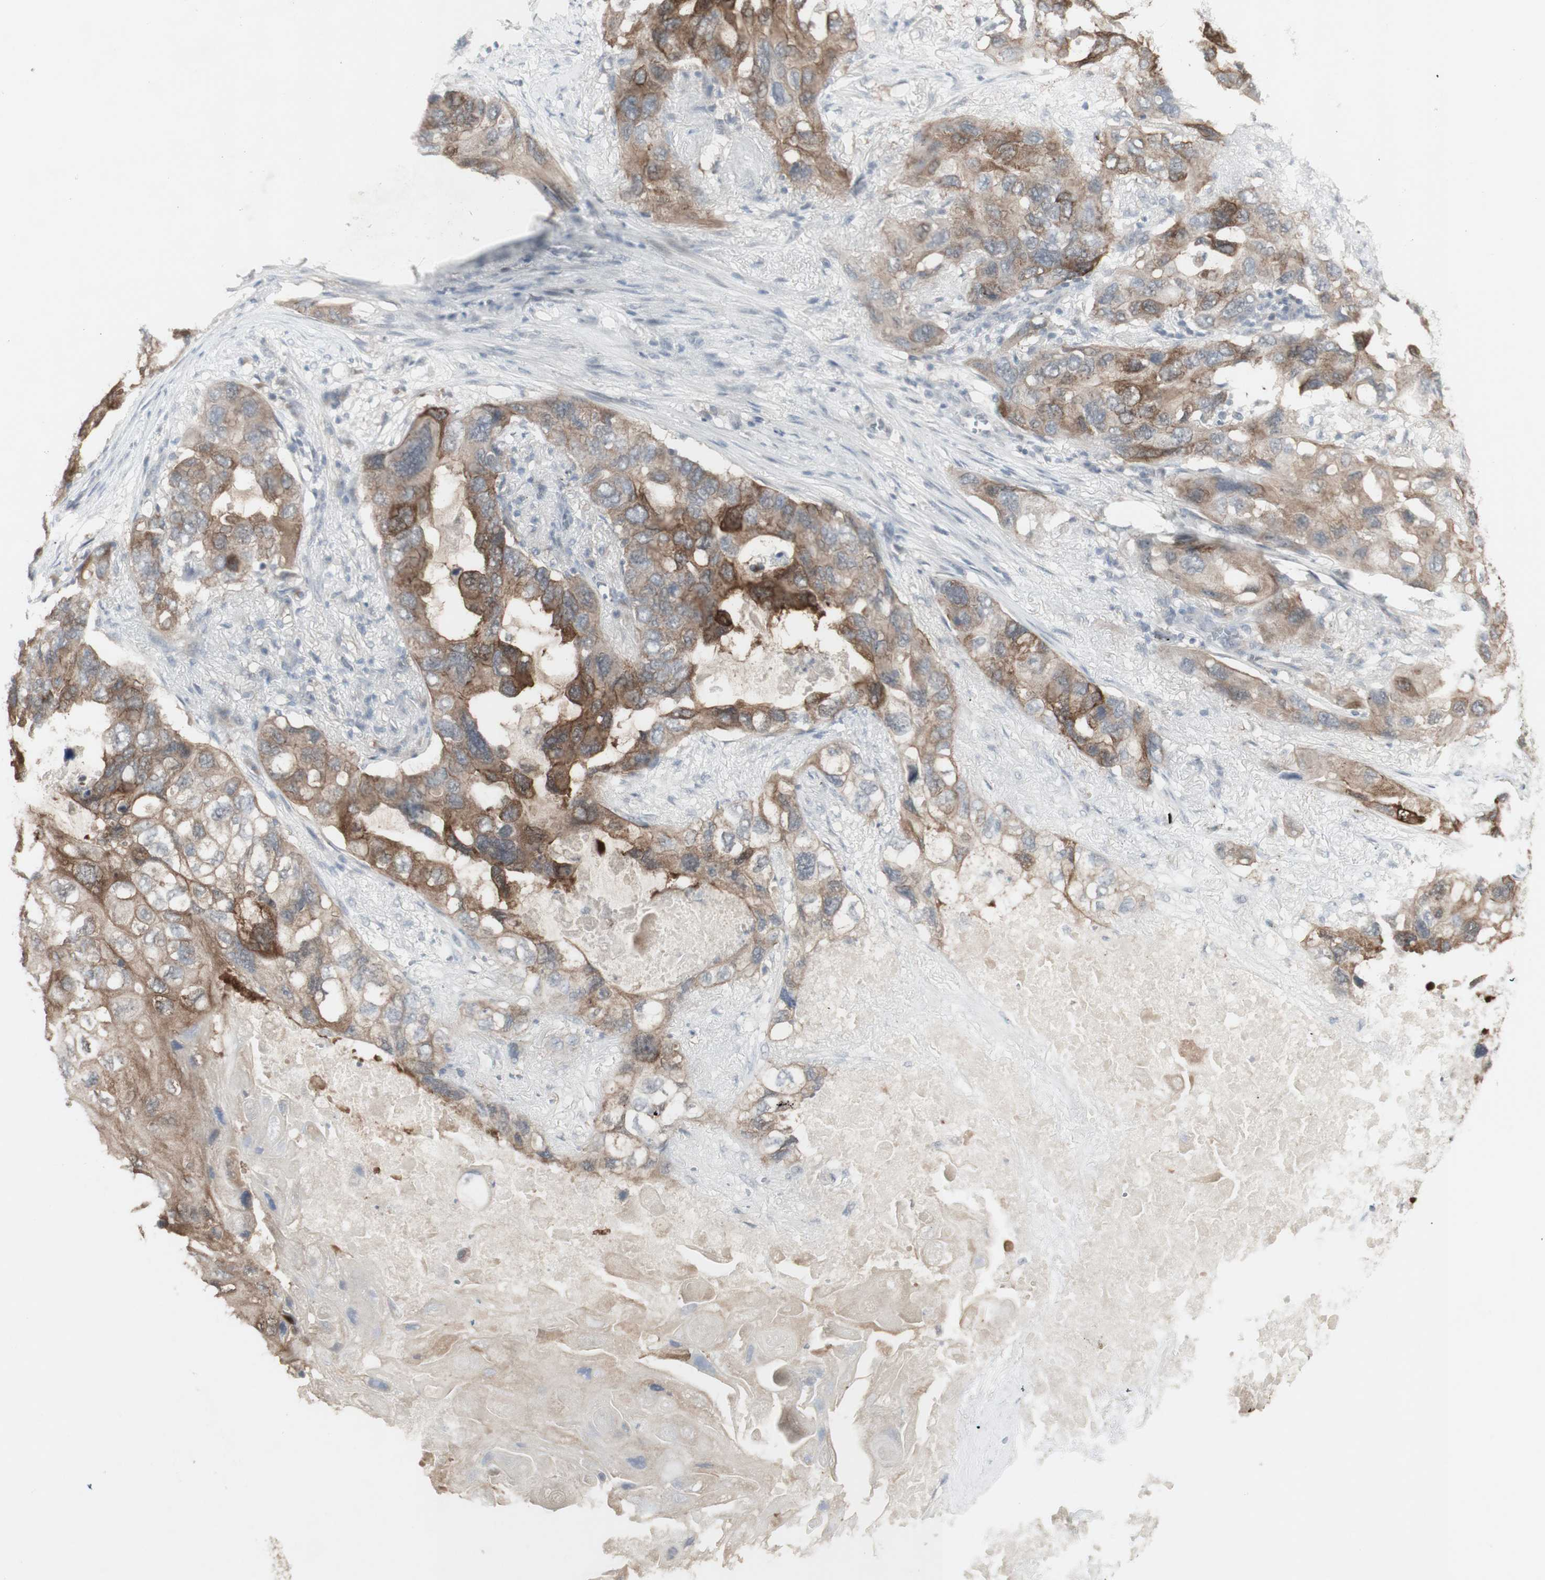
{"staining": {"intensity": "moderate", "quantity": ">75%", "location": "cytoplasmic/membranous"}, "tissue": "lung cancer", "cell_type": "Tumor cells", "image_type": "cancer", "snomed": [{"axis": "morphology", "description": "Squamous cell carcinoma, NOS"}, {"axis": "topography", "description": "Lung"}], "caption": "Squamous cell carcinoma (lung) stained with a brown dye reveals moderate cytoplasmic/membranous positive expression in approximately >75% of tumor cells.", "gene": "C1orf116", "patient": {"sex": "female", "age": 73}}